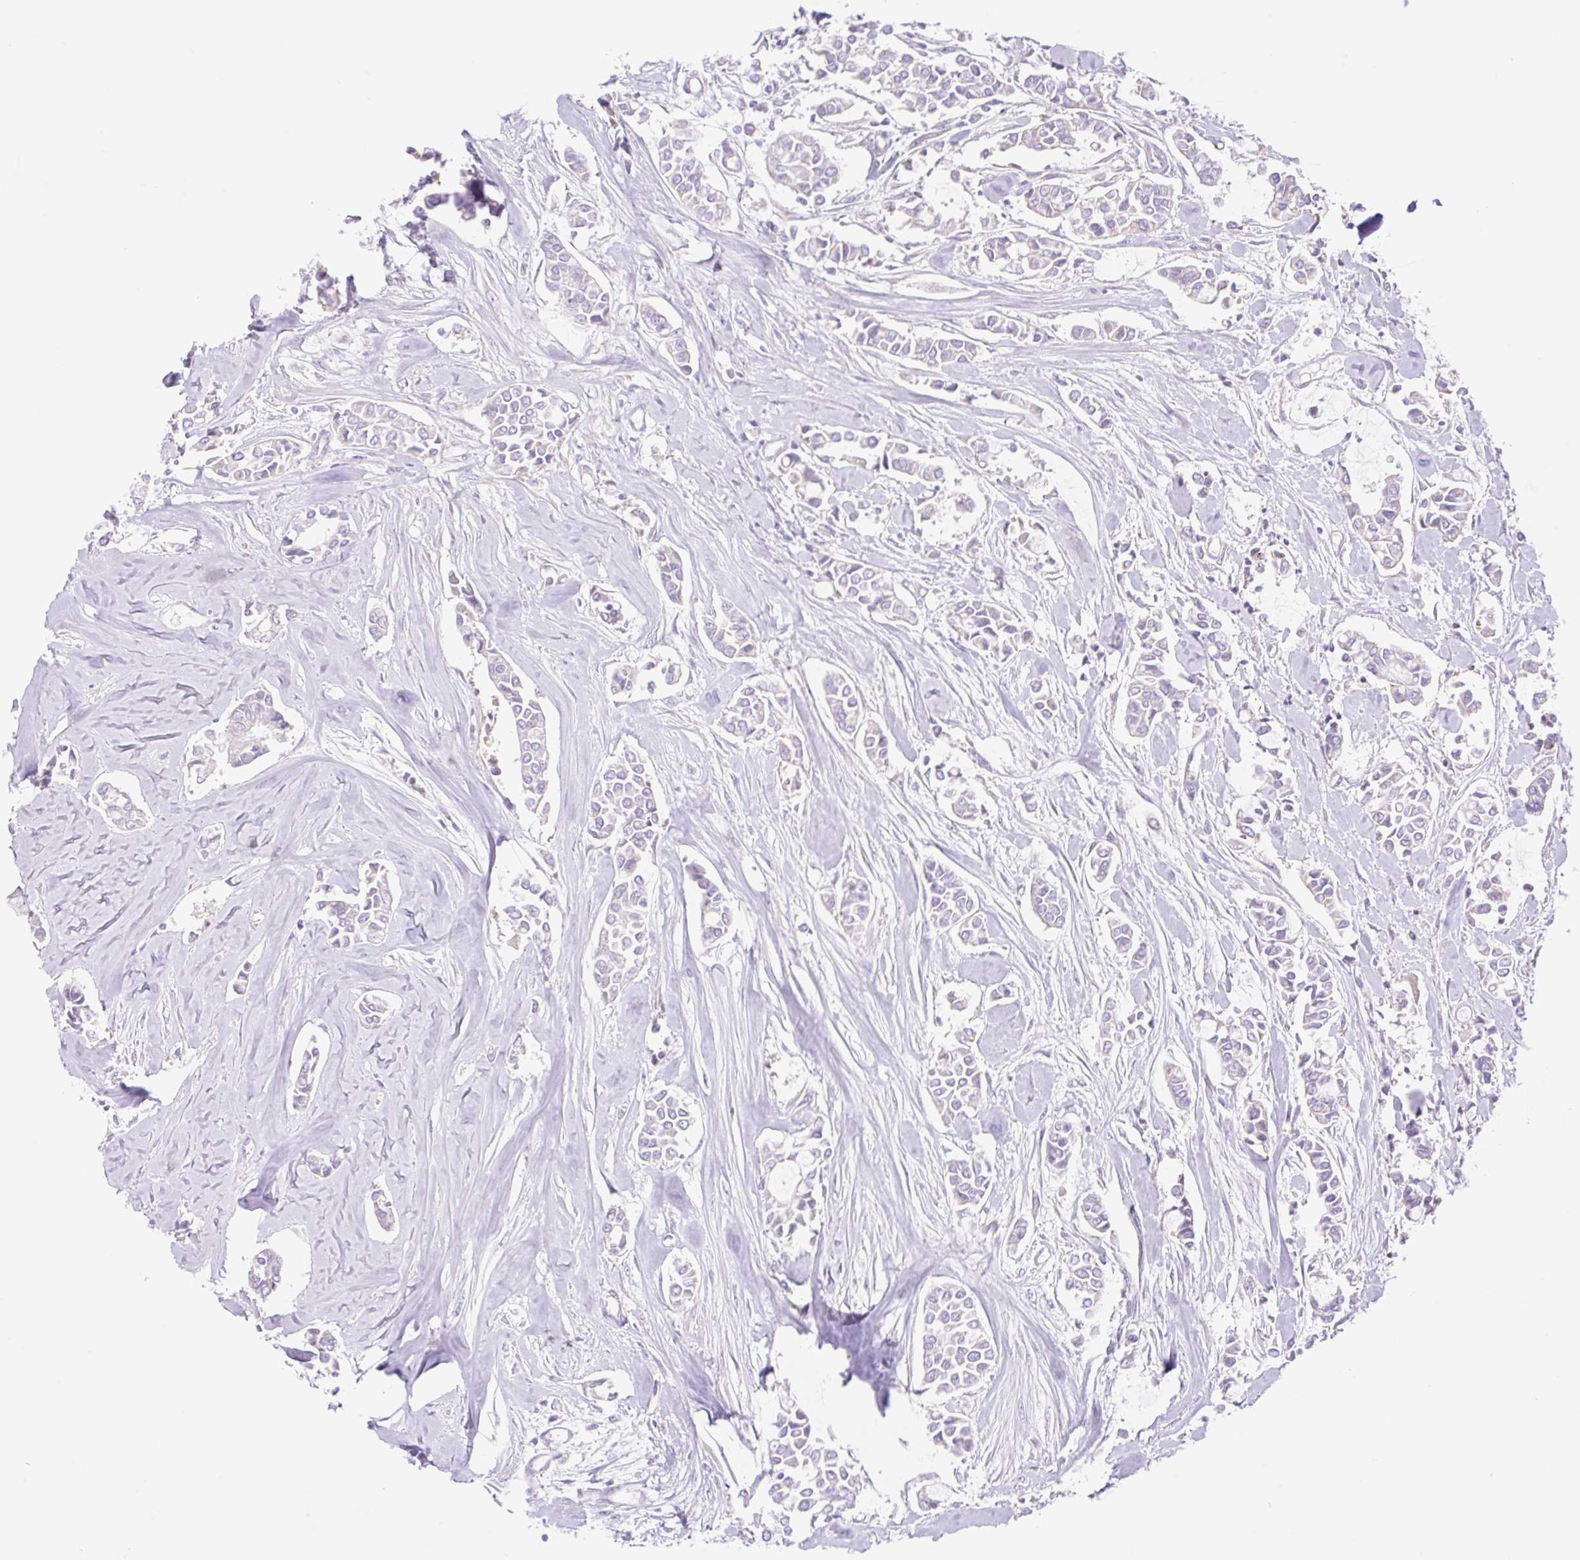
{"staining": {"intensity": "negative", "quantity": "none", "location": "none"}, "tissue": "breast cancer", "cell_type": "Tumor cells", "image_type": "cancer", "snomed": [{"axis": "morphology", "description": "Duct carcinoma"}, {"axis": "topography", "description": "Breast"}], "caption": "An immunohistochemistry histopathology image of breast cancer is shown. There is no staining in tumor cells of breast cancer. (Stains: DAB (3,3'-diaminobenzidine) immunohistochemistry (IHC) with hematoxylin counter stain, Microscopy: brightfield microscopy at high magnification).", "gene": "ETNK2", "patient": {"sex": "female", "age": 84}}